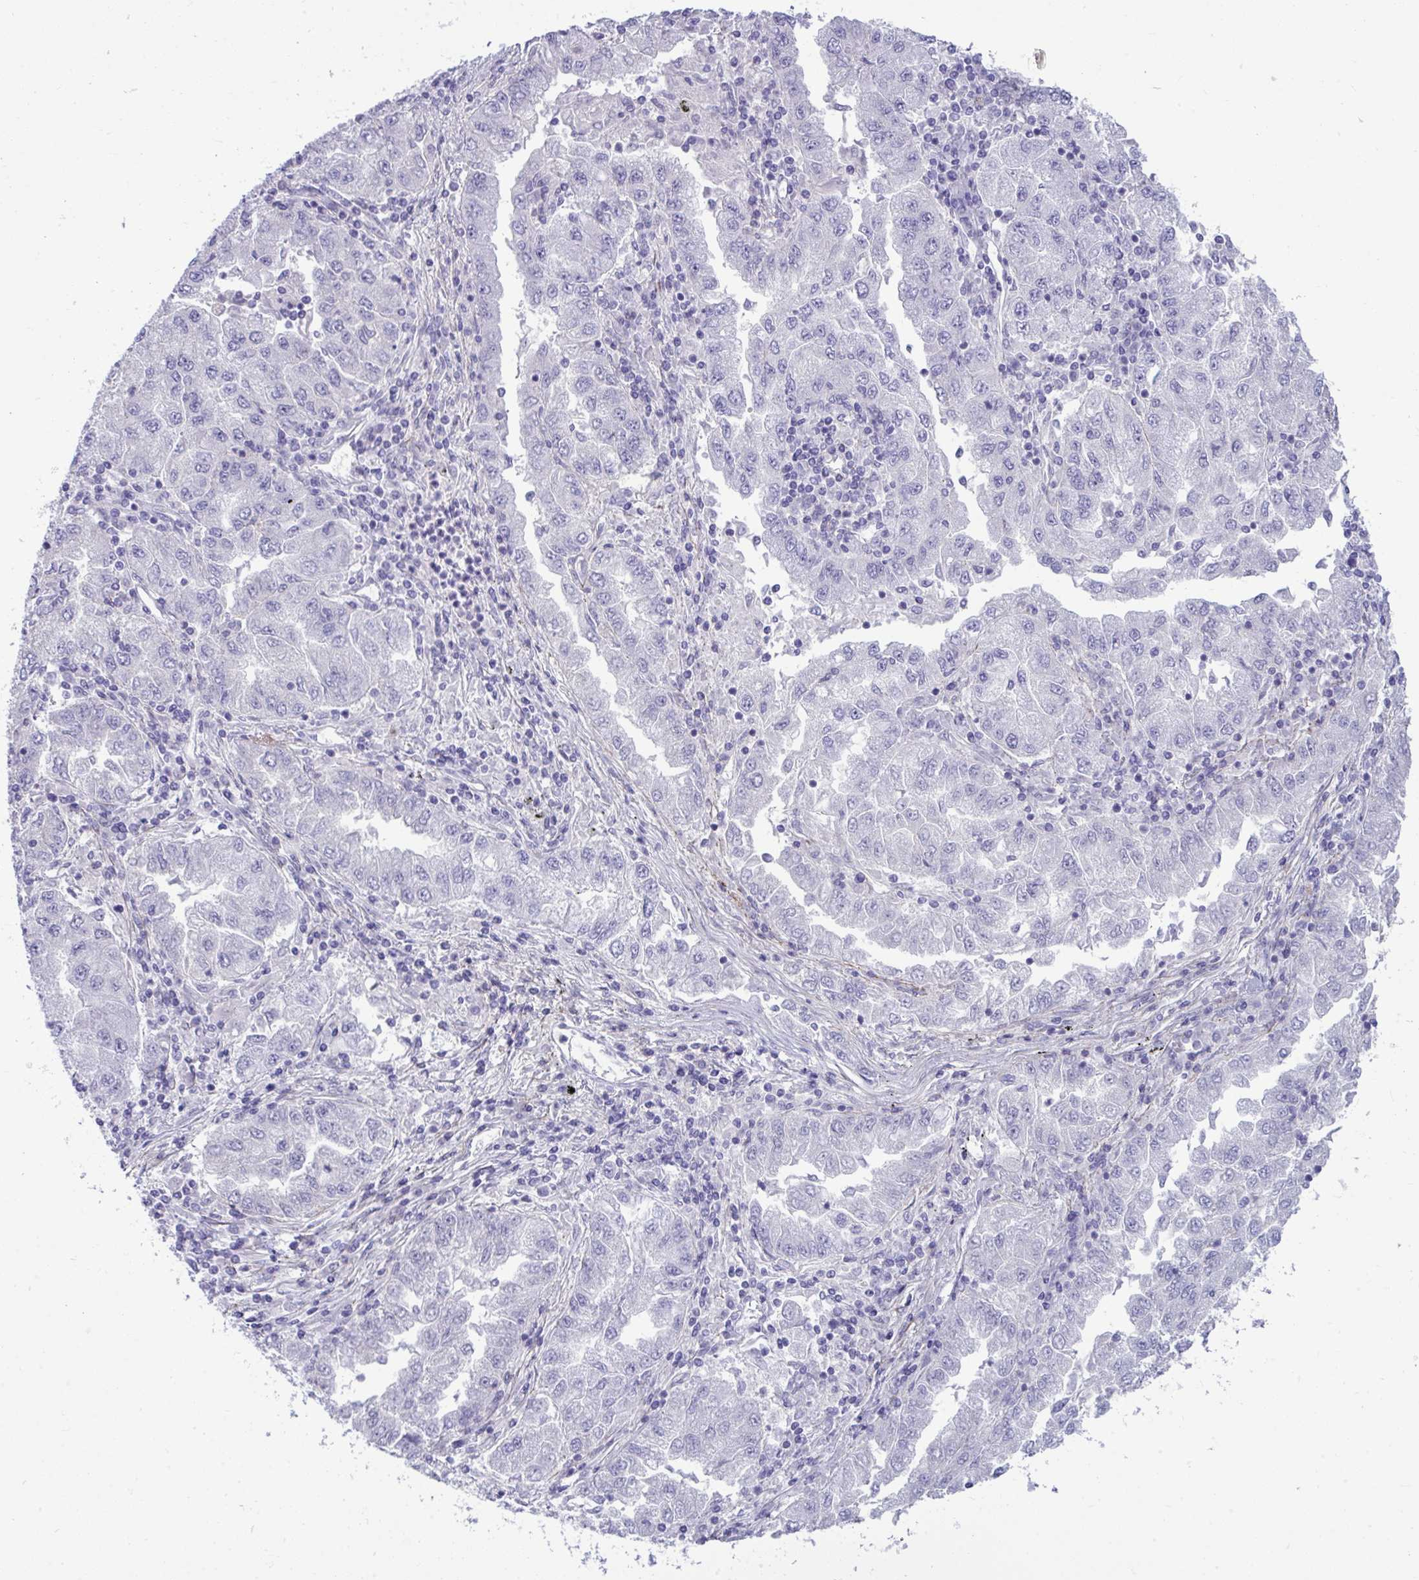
{"staining": {"intensity": "negative", "quantity": "none", "location": "none"}, "tissue": "lung cancer", "cell_type": "Tumor cells", "image_type": "cancer", "snomed": [{"axis": "morphology", "description": "Adenocarcinoma, NOS"}, {"axis": "morphology", "description": "Adenocarcinoma primary or metastatic"}, {"axis": "topography", "description": "Lung"}], "caption": "Immunohistochemistry photomicrograph of lung cancer stained for a protein (brown), which shows no positivity in tumor cells.", "gene": "PIGZ", "patient": {"sex": "male", "age": 74}}